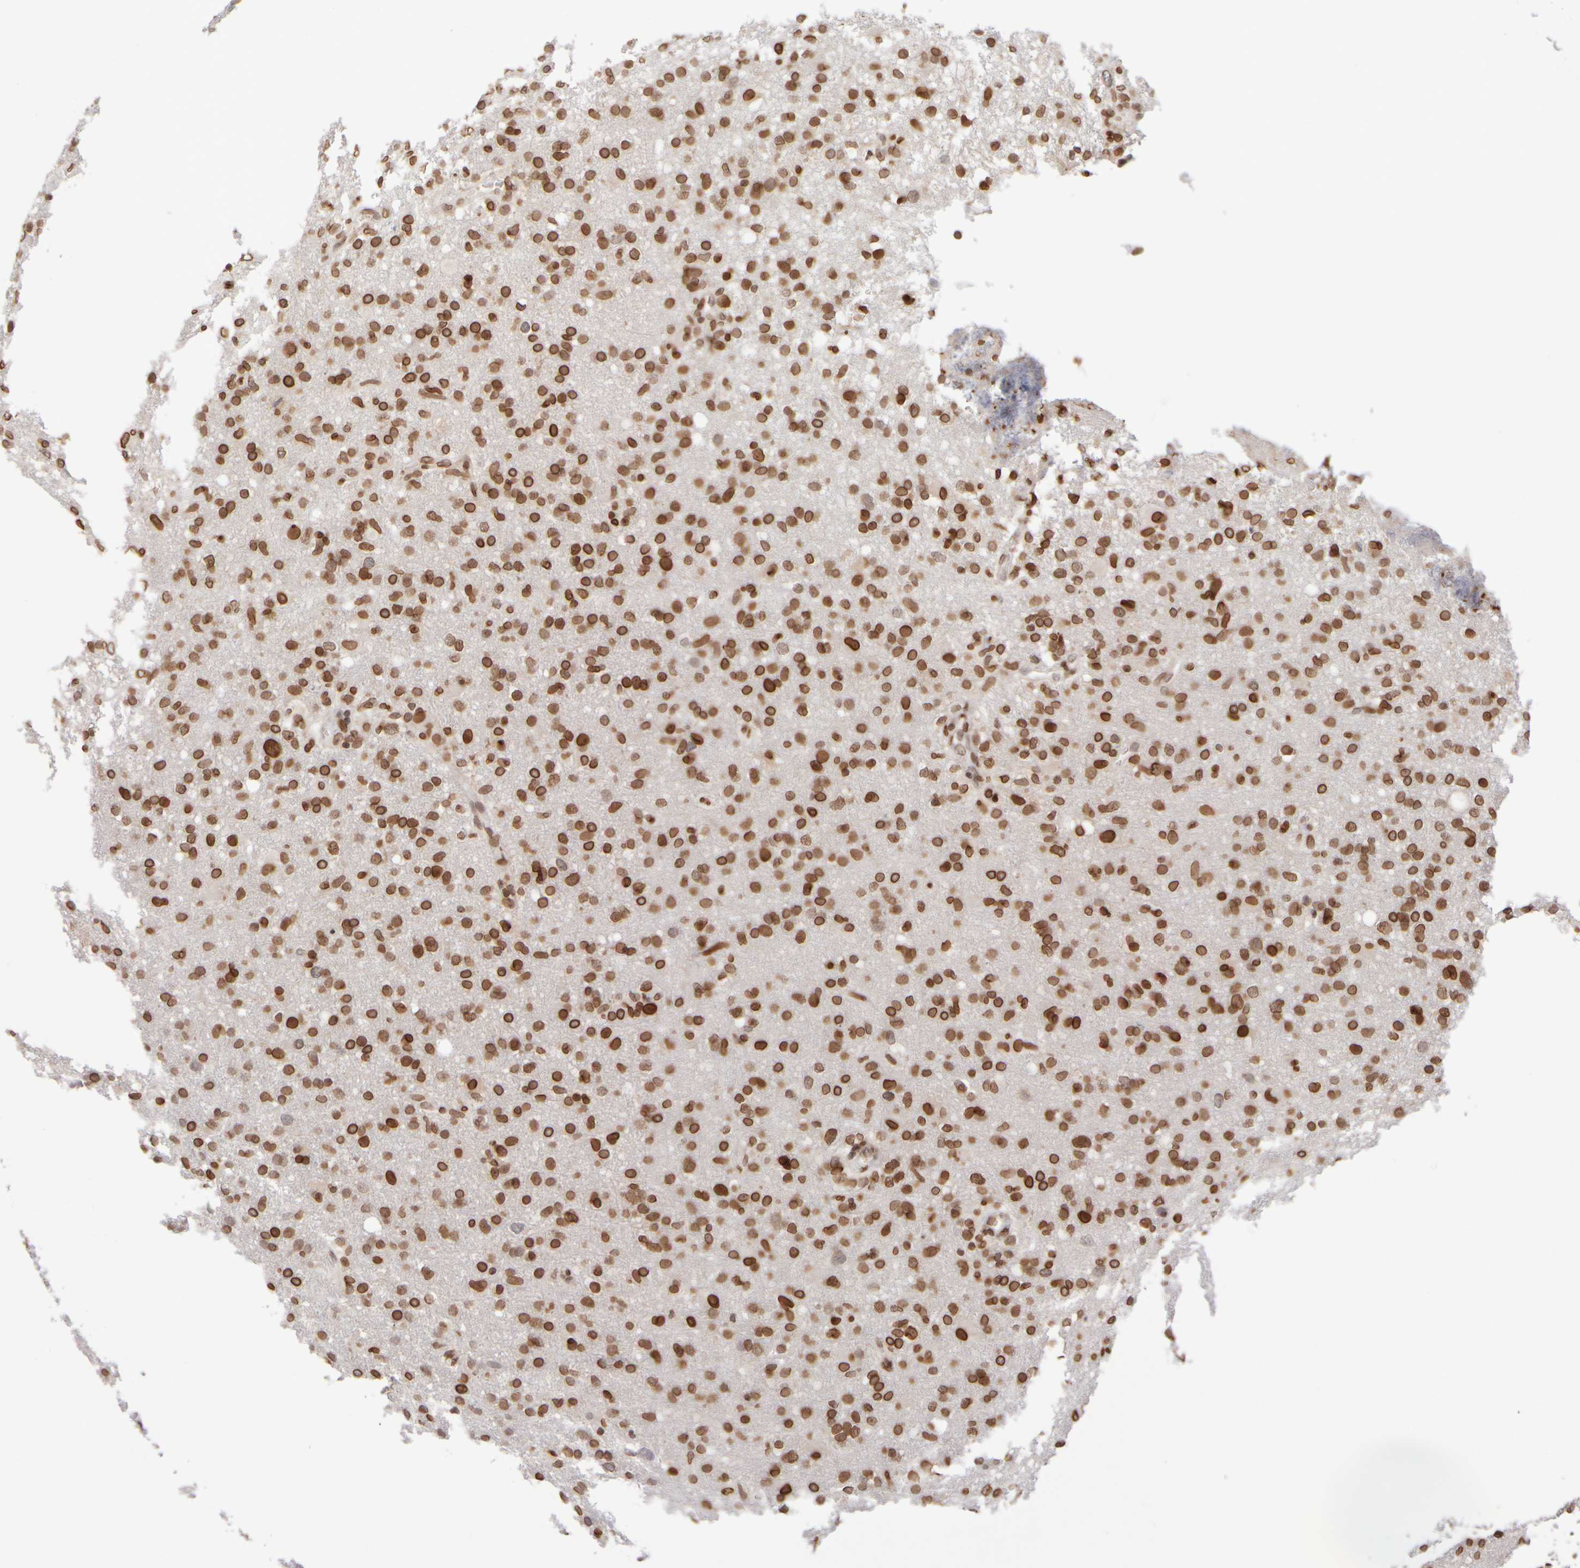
{"staining": {"intensity": "strong", "quantity": ">75%", "location": "cytoplasmic/membranous,nuclear"}, "tissue": "glioma", "cell_type": "Tumor cells", "image_type": "cancer", "snomed": [{"axis": "morphology", "description": "Glioma, malignant, High grade"}, {"axis": "topography", "description": "Brain"}], "caption": "Tumor cells reveal high levels of strong cytoplasmic/membranous and nuclear positivity in approximately >75% of cells in human glioma.", "gene": "ZC3HC1", "patient": {"sex": "female", "age": 57}}